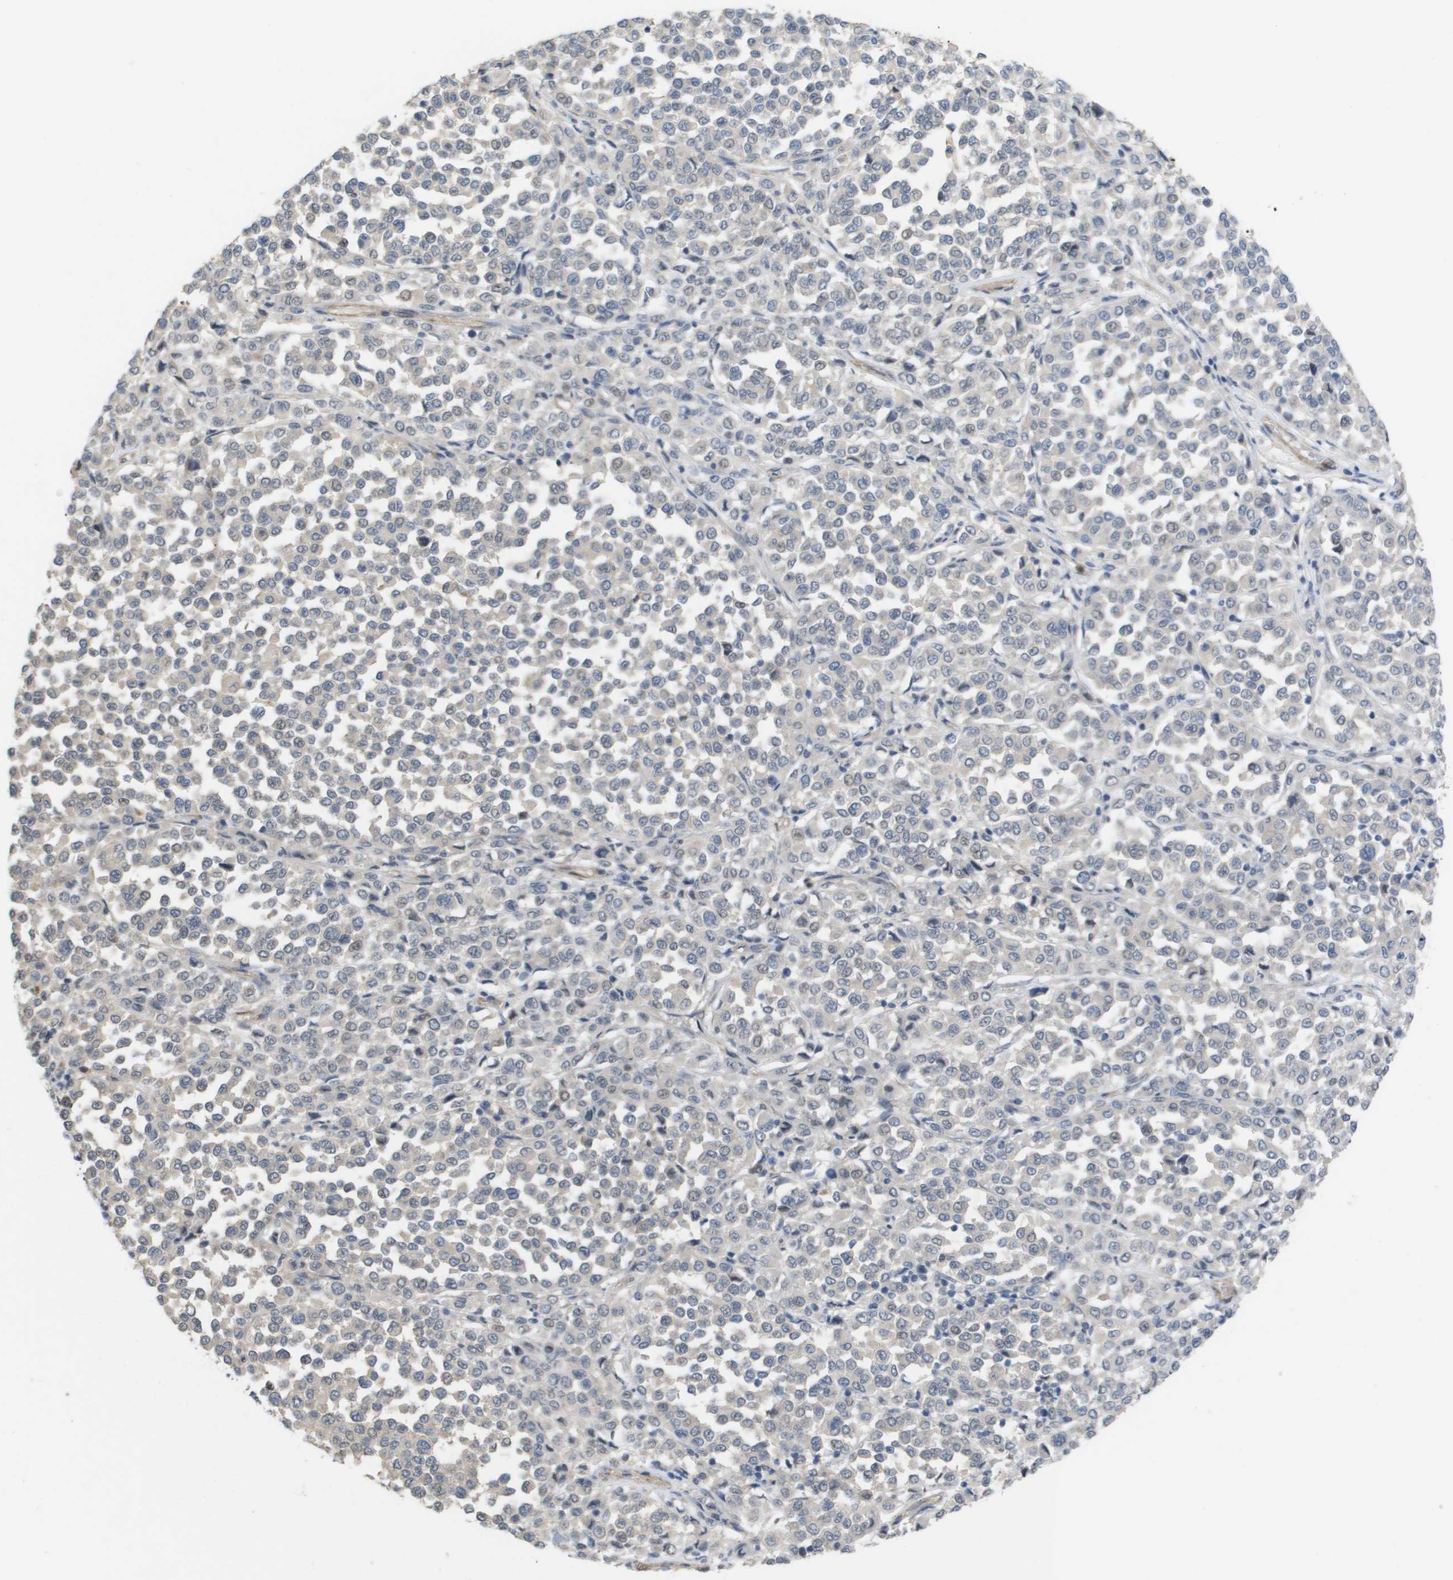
{"staining": {"intensity": "negative", "quantity": "none", "location": "none"}, "tissue": "melanoma", "cell_type": "Tumor cells", "image_type": "cancer", "snomed": [{"axis": "morphology", "description": "Malignant melanoma, Metastatic site"}, {"axis": "topography", "description": "Pancreas"}], "caption": "Tumor cells are negative for protein expression in human malignant melanoma (metastatic site). The staining was performed using DAB (3,3'-diaminobenzidine) to visualize the protein expression in brown, while the nuclei were stained in blue with hematoxylin (Magnification: 20x).", "gene": "RNF112", "patient": {"sex": "female", "age": 30}}